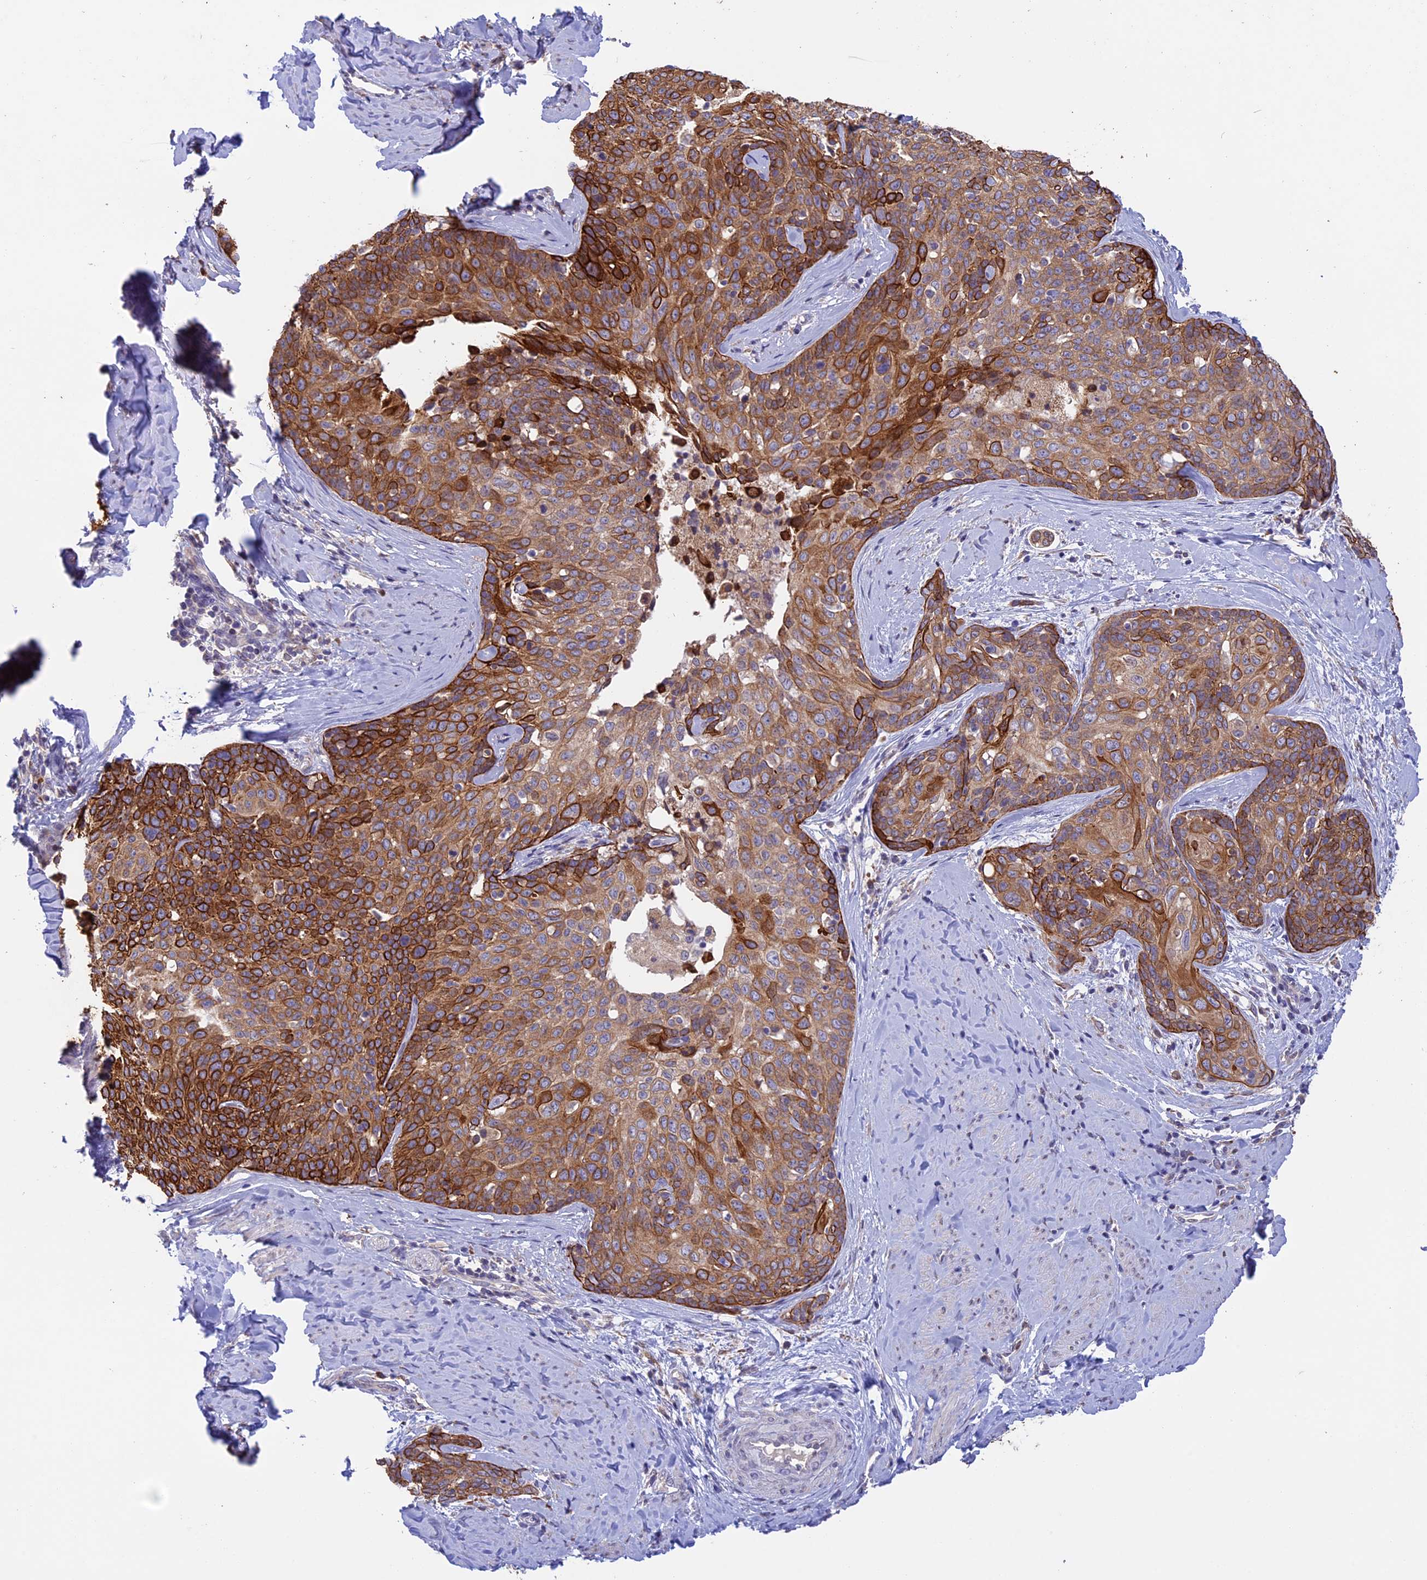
{"staining": {"intensity": "moderate", "quantity": ">75%", "location": "cytoplasmic/membranous"}, "tissue": "cervical cancer", "cell_type": "Tumor cells", "image_type": "cancer", "snomed": [{"axis": "morphology", "description": "Squamous cell carcinoma, NOS"}, {"axis": "topography", "description": "Cervix"}], "caption": "A medium amount of moderate cytoplasmic/membranous positivity is seen in approximately >75% of tumor cells in cervical cancer (squamous cell carcinoma) tissue.", "gene": "DMRTA2", "patient": {"sex": "female", "age": 50}}